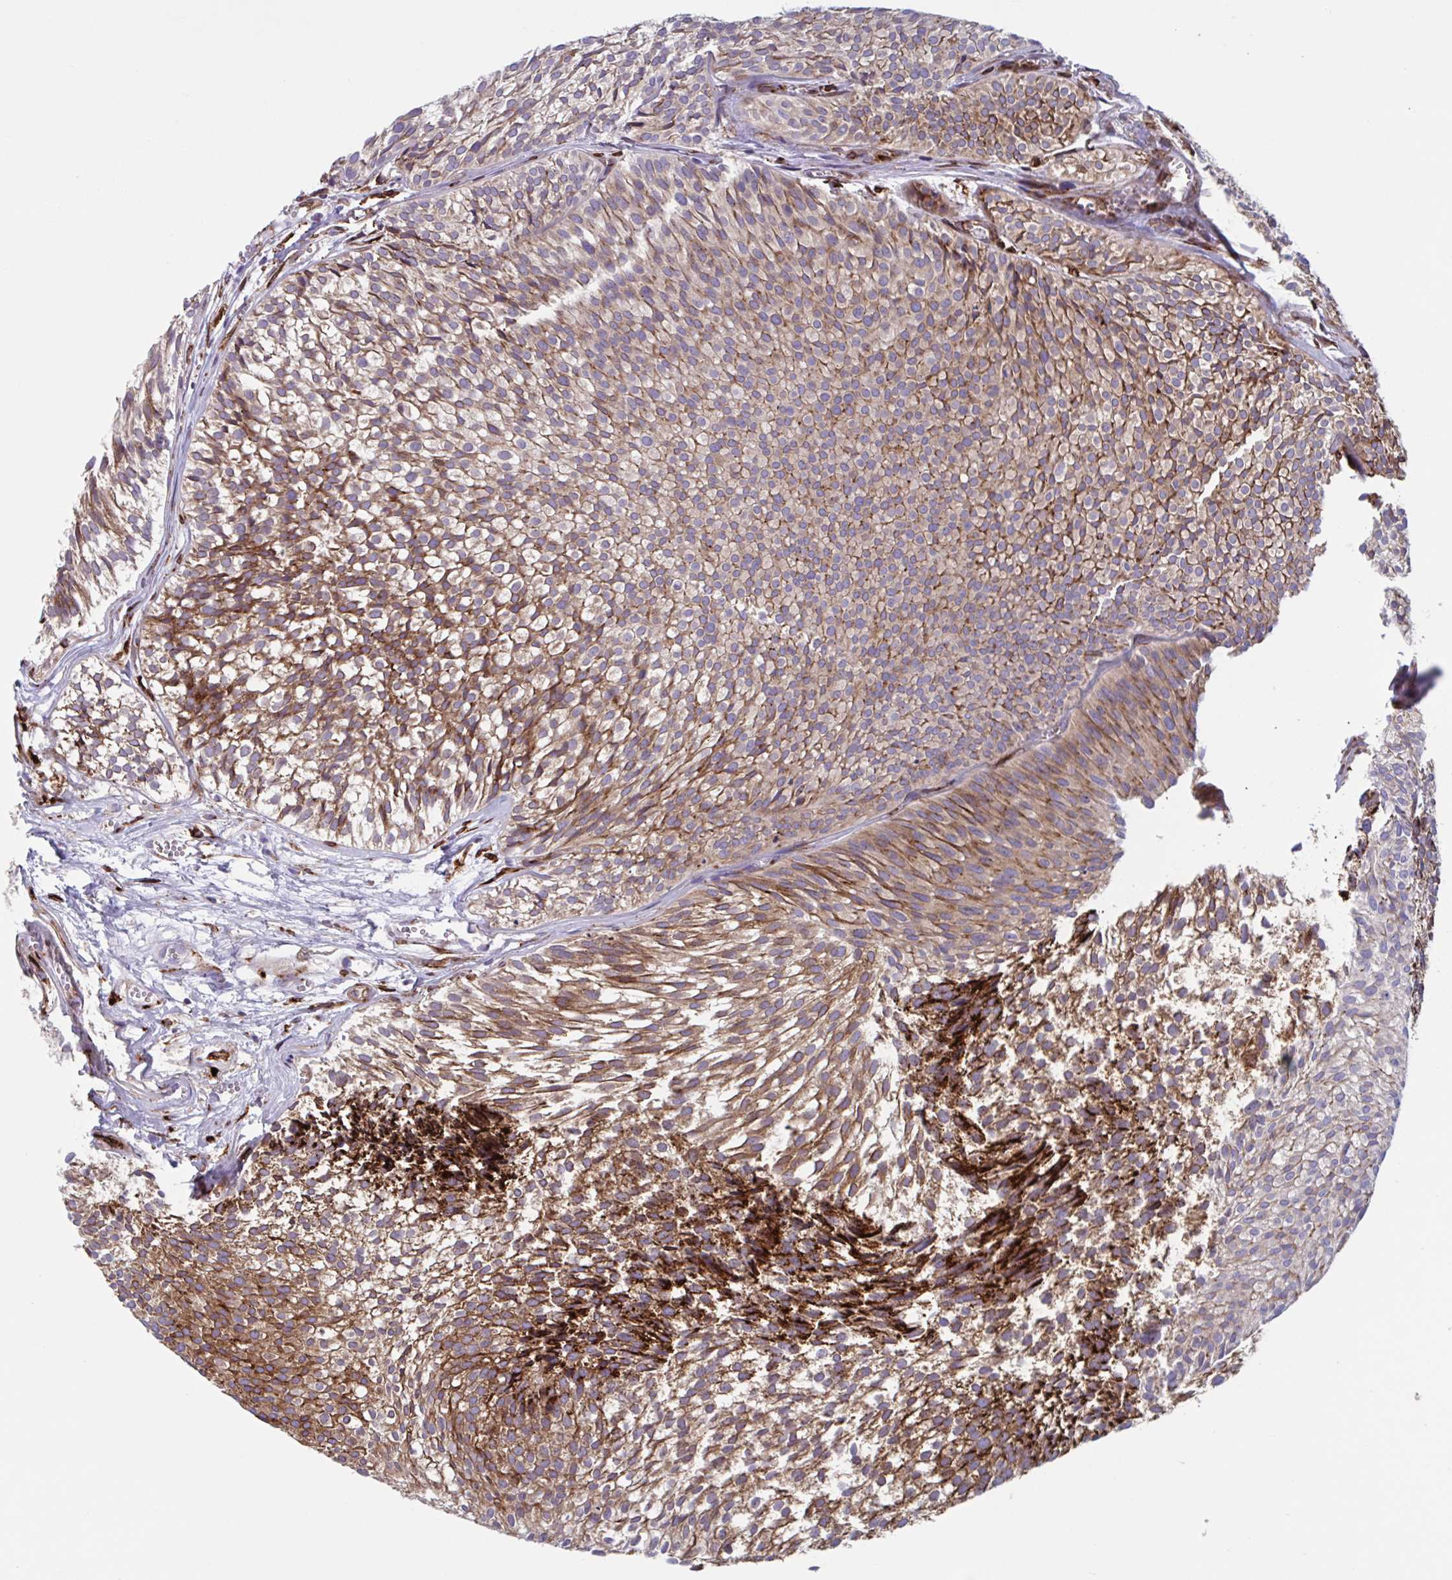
{"staining": {"intensity": "moderate", "quantity": "25%-75%", "location": "cytoplasmic/membranous"}, "tissue": "urothelial cancer", "cell_type": "Tumor cells", "image_type": "cancer", "snomed": [{"axis": "morphology", "description": "Urothelial carcinoma, Low grade"}, {"axis": "topography", "description": "Urinary bladder"}], "caption": "Protein expression by IHC exhibits moderate cytoplasmic/membranous expression in approximately 25%-75% of tumor cells in urothelial cancer.", "gene": "RFK", "patient": {"sex": "male", "age": 91}}